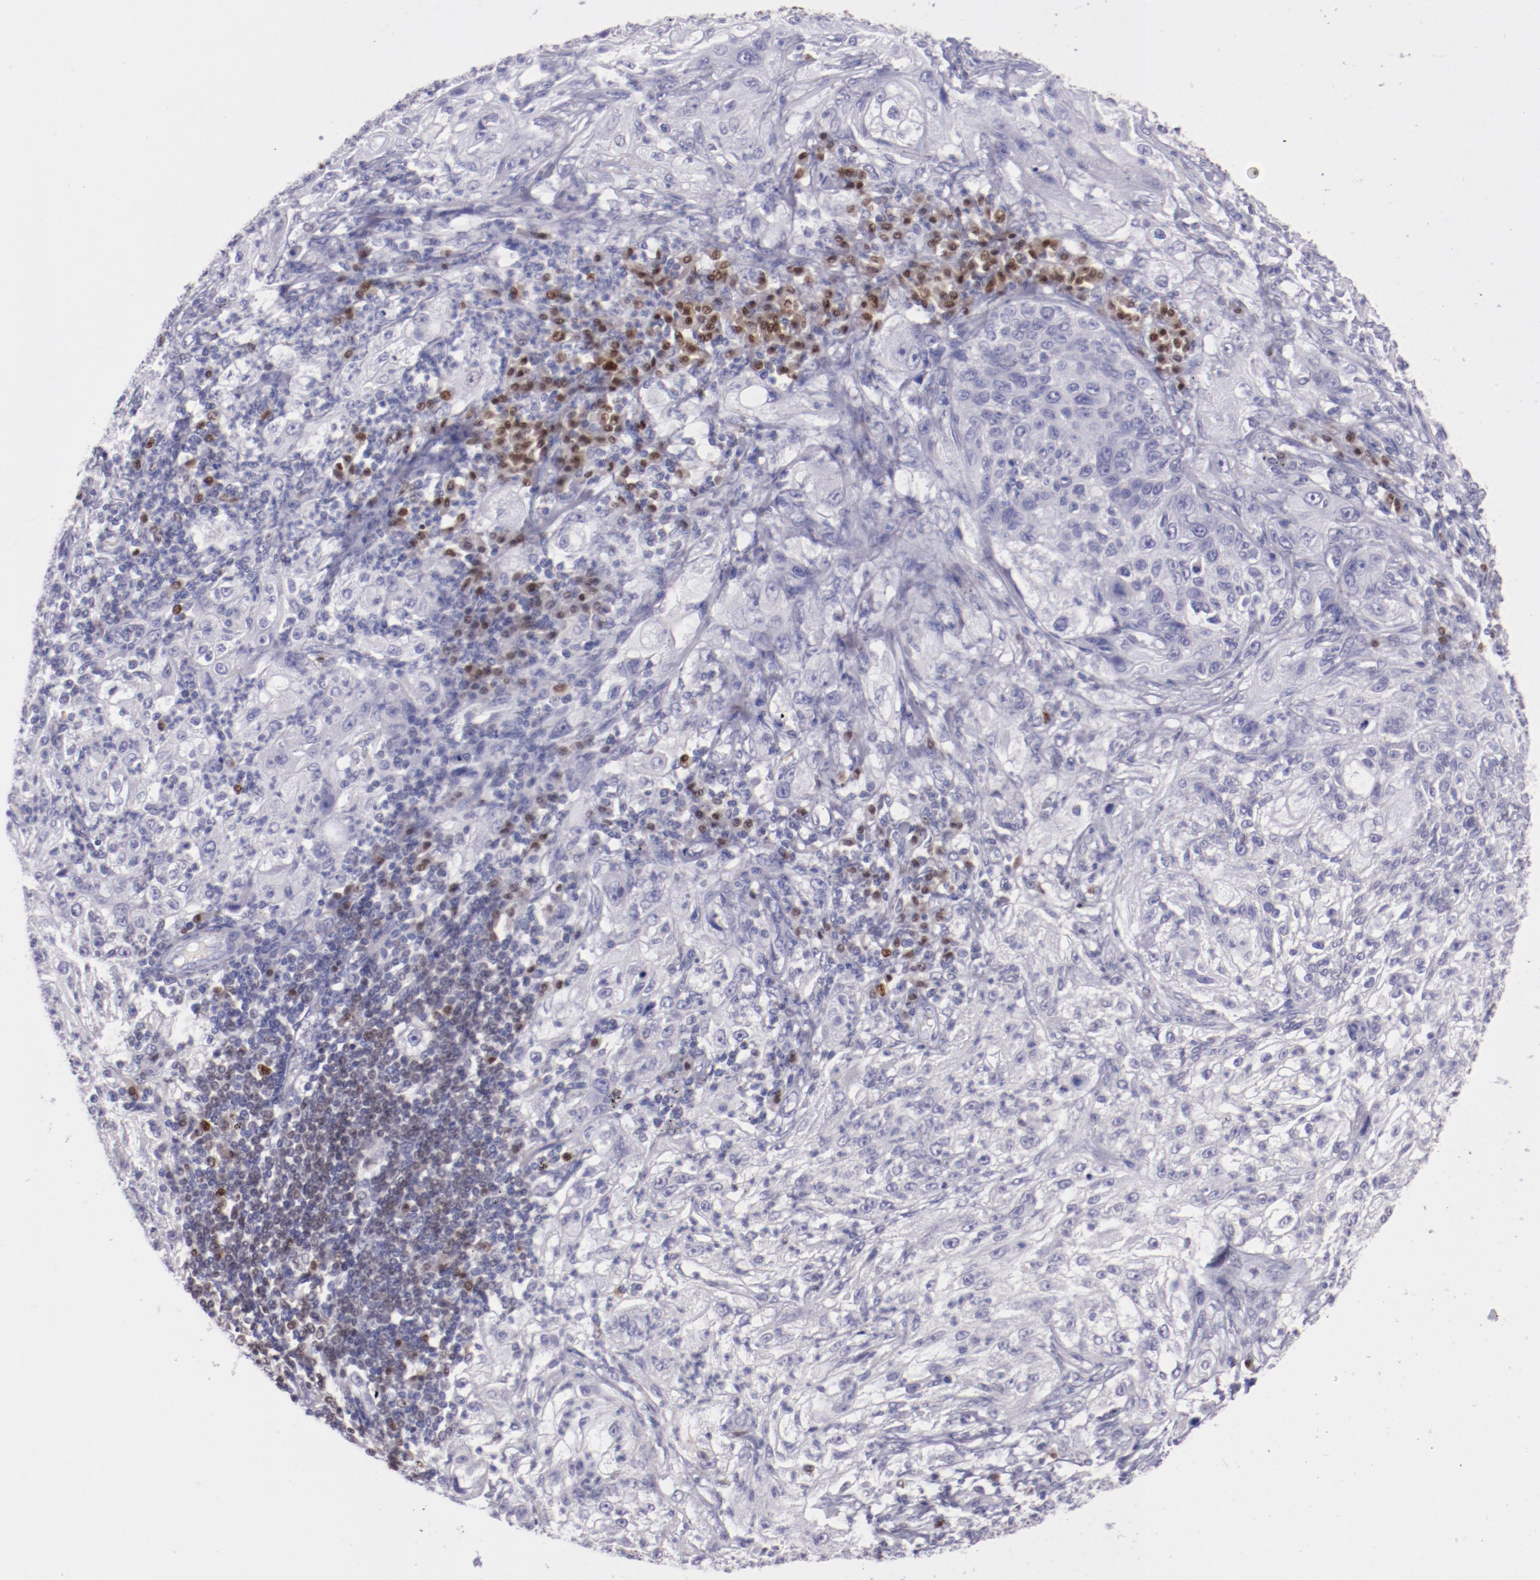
{"staining": {"intensity": "negative", "quantity": "none", "location": "none"}, "tissue": "lung cancer", "cell_type": "Tumor cells", "image_type": "cancer", "snomed": [{"axis": "morphology", "description": "Inflammation, NOS"}, {"axis": "morphology", "description": "Squamous cell carcinoma, NOS"}, {"axis": "topography", "description": "Lymph node"}, {"axis": "topography", "description": "Soft tissue"}, {"axis": "topography", "description": "Lung"}], "caption": "This is an immunohistochemistry (IHC) micrograph of squamous cell carcinoma (lung). There is no positivity in tumor cells.", "gene": "IRF8", "patient": {"sex": "male", "age": 66}}